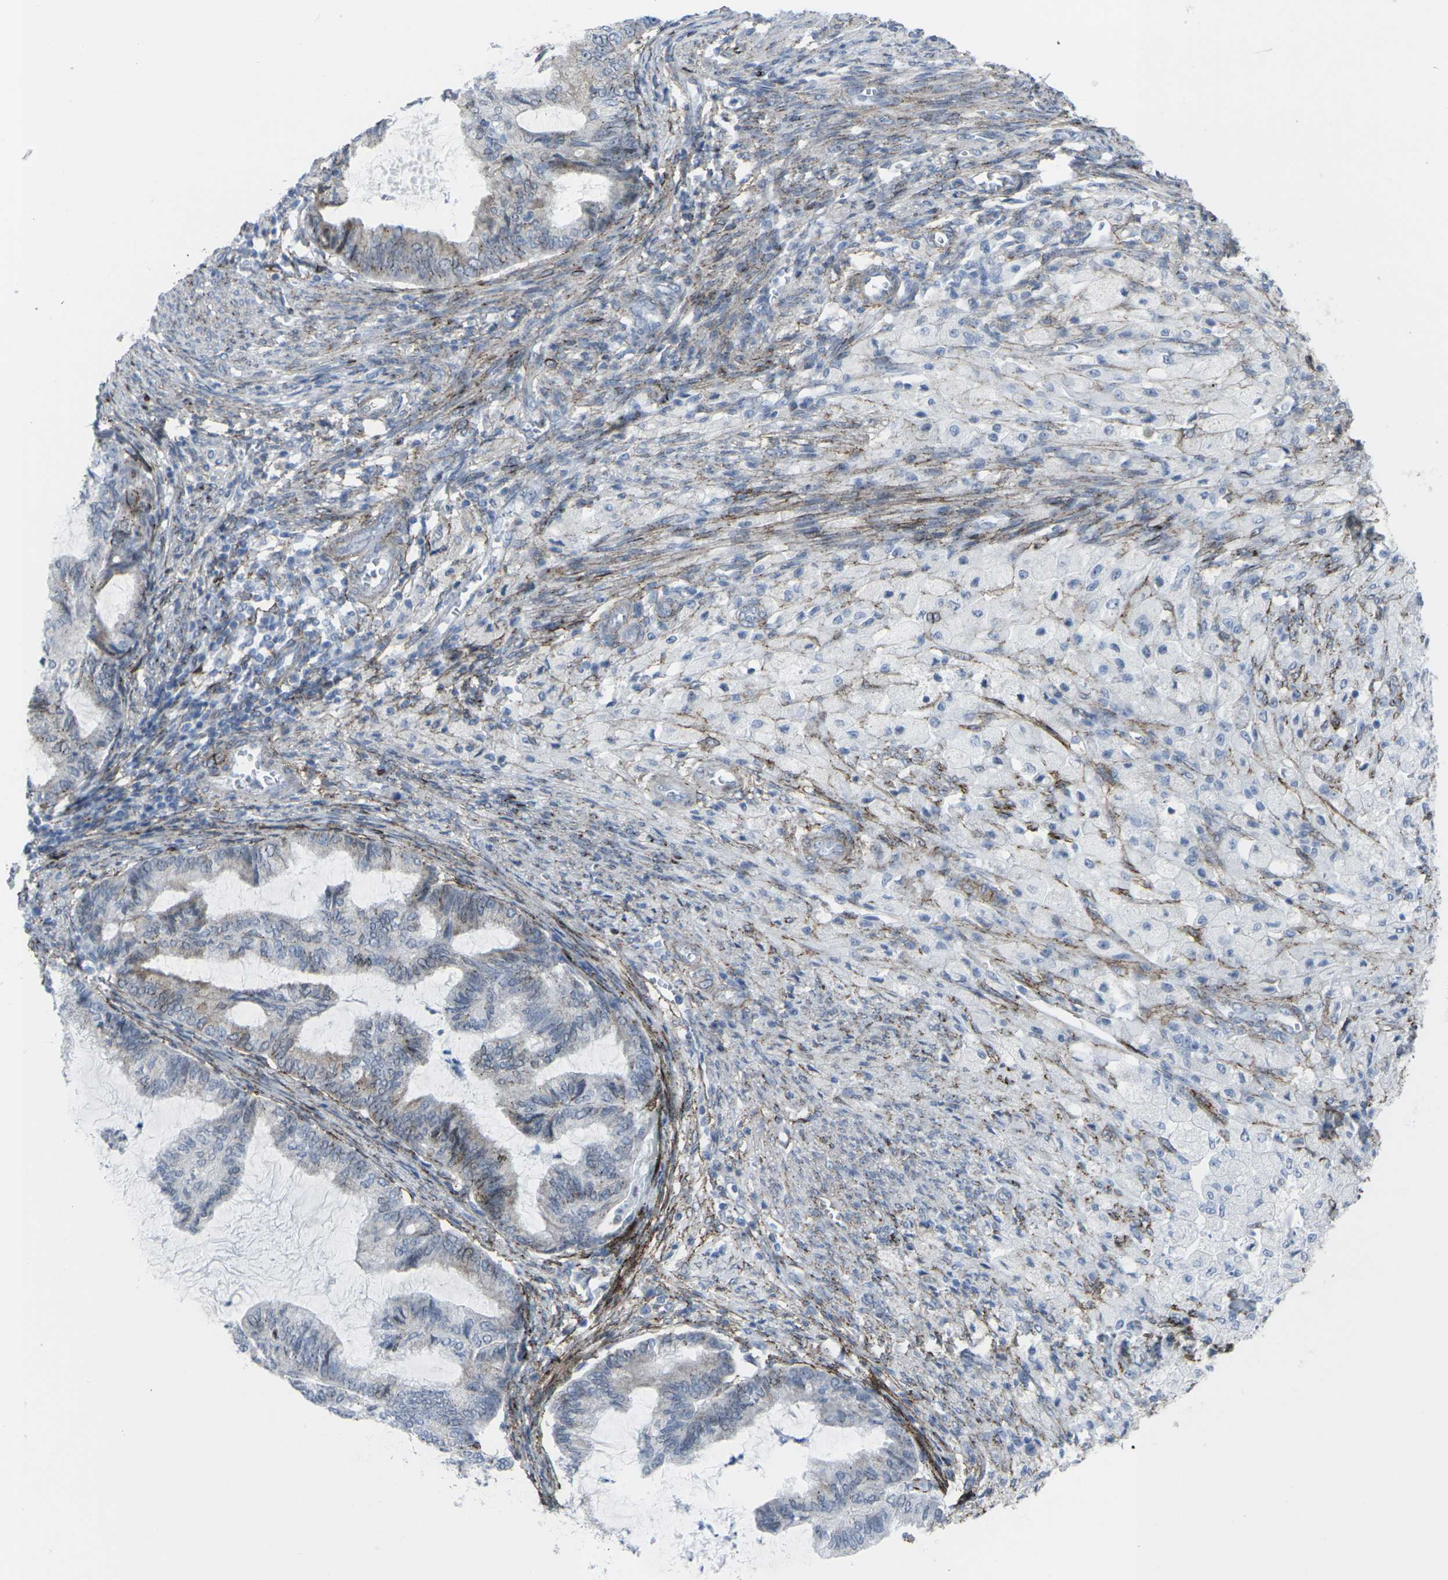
{"staining": {"intensity": "weak", "quantity": "<25%", "location": "cytoplasmic/membranous"}, "tissue": "cervical cancer", "cell_type": "Tumor cells", "image_type": "cancer", "snomed": [{"axis": "morphology", "description": "Normal tissue, NOS"}, {"axis": "morphology", "description": "Adenocarcinoma, NOS"}, {"axis": "topography", "description": "Cervix"}, {"axis": "topography", "description": "Endometrium"}], "caption": "Immunohistochemistry of human cervical cancer (adenocarcinoma) reveals no positivity in tumor cells. (Stains: DAB (3,3'-diaminobenzidine) IHC with hematoxylin counter stain, Microscopy: brightfield microscopy at high magnification).", "gene": "CDH11", "patient": {"sex": "female", "age": 86}}